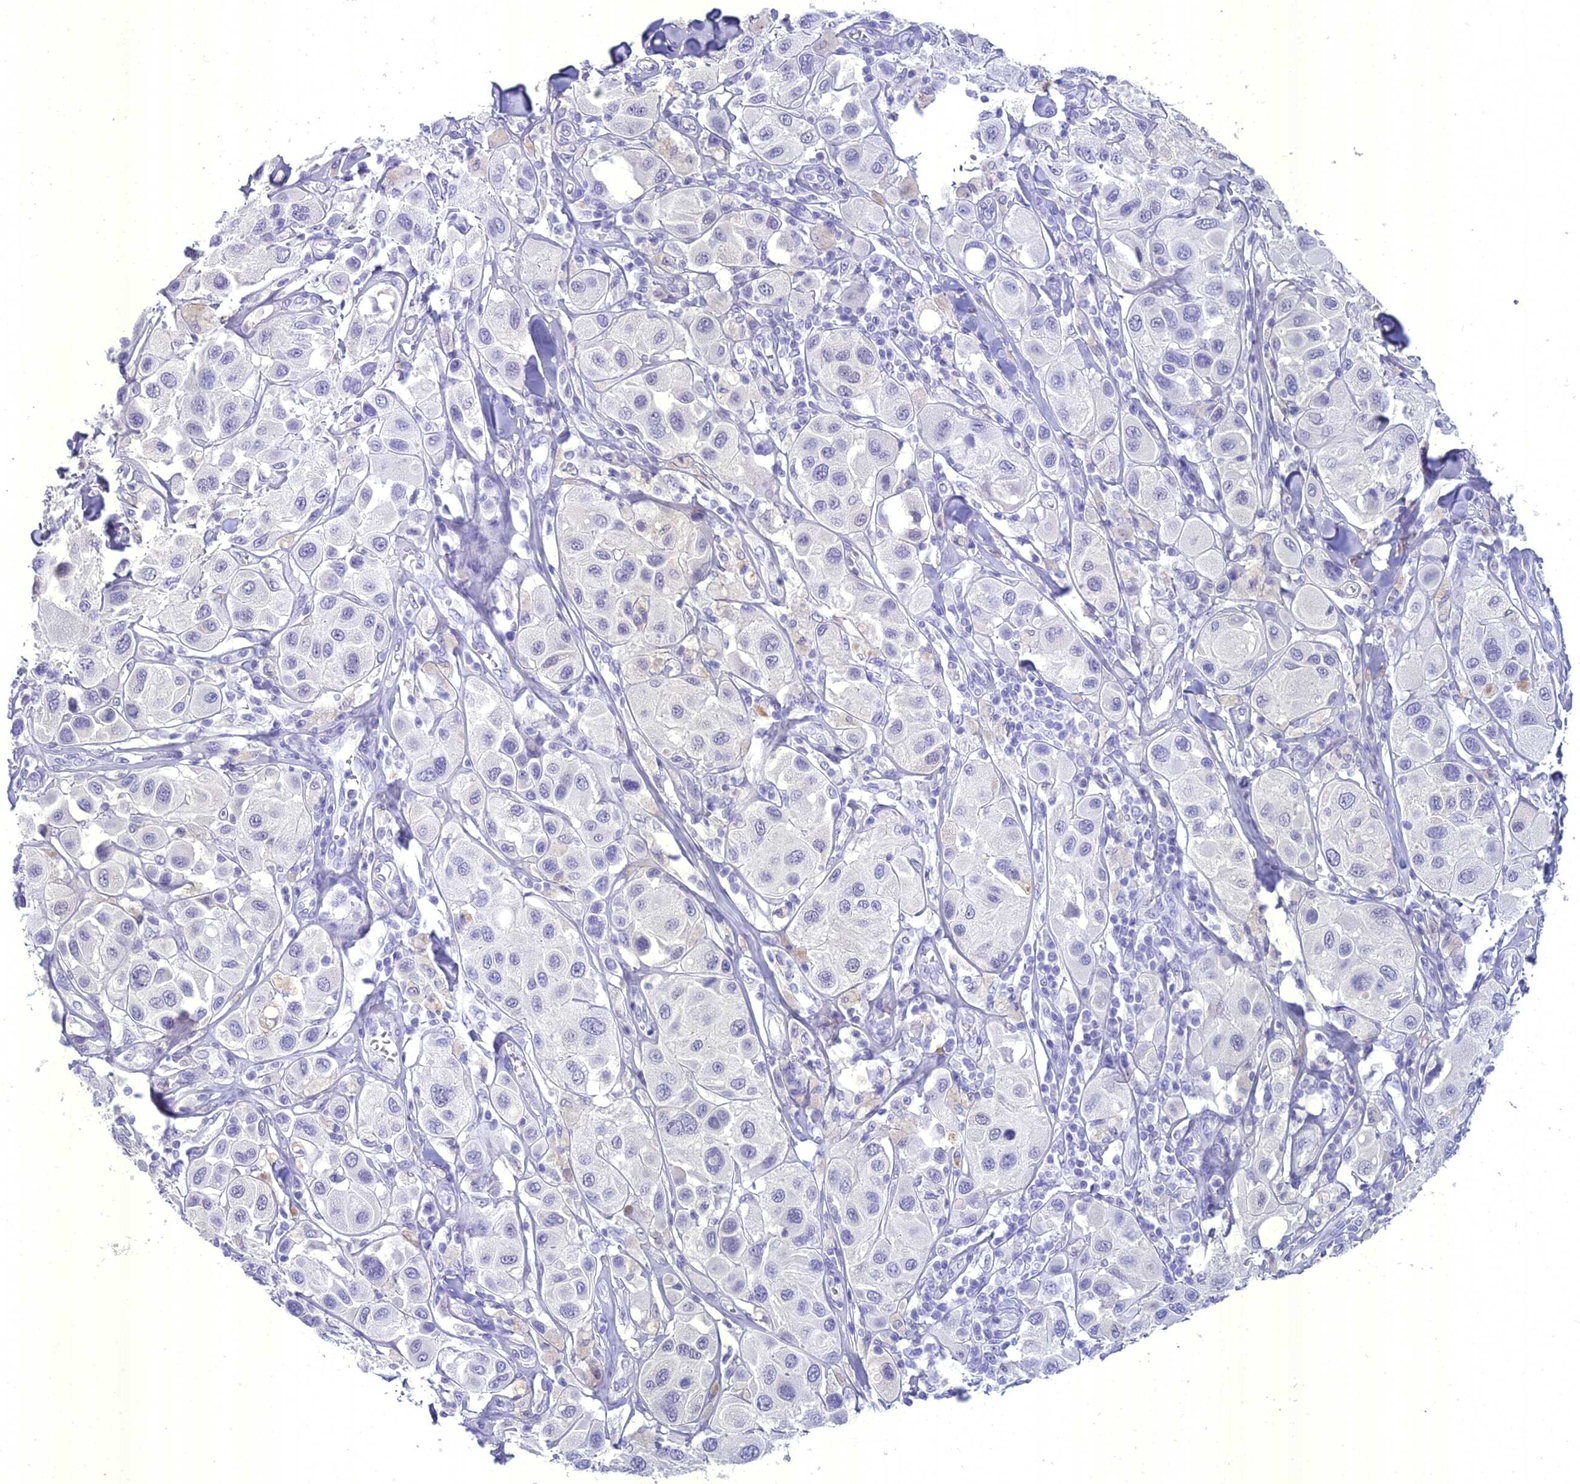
{"staining": {"intensity": "negative", "quantity": "none", "location": "none"}, "tissue": "melanoma", "cell_type": "Tumor cells", "image_type": "cancer", "snomed": [{"axis": "morphology", "description": "Malignant melanoma, Metastatic site"}, {"axis": "topography", "description": "Skin"}], "caption": "Immunohistochemistry micrograph of human melanoma stained for a protein (brown), which shows no staining in tumor cells.", "gene": "UNC80", "patient": {"sex": "male", "age": 41}}